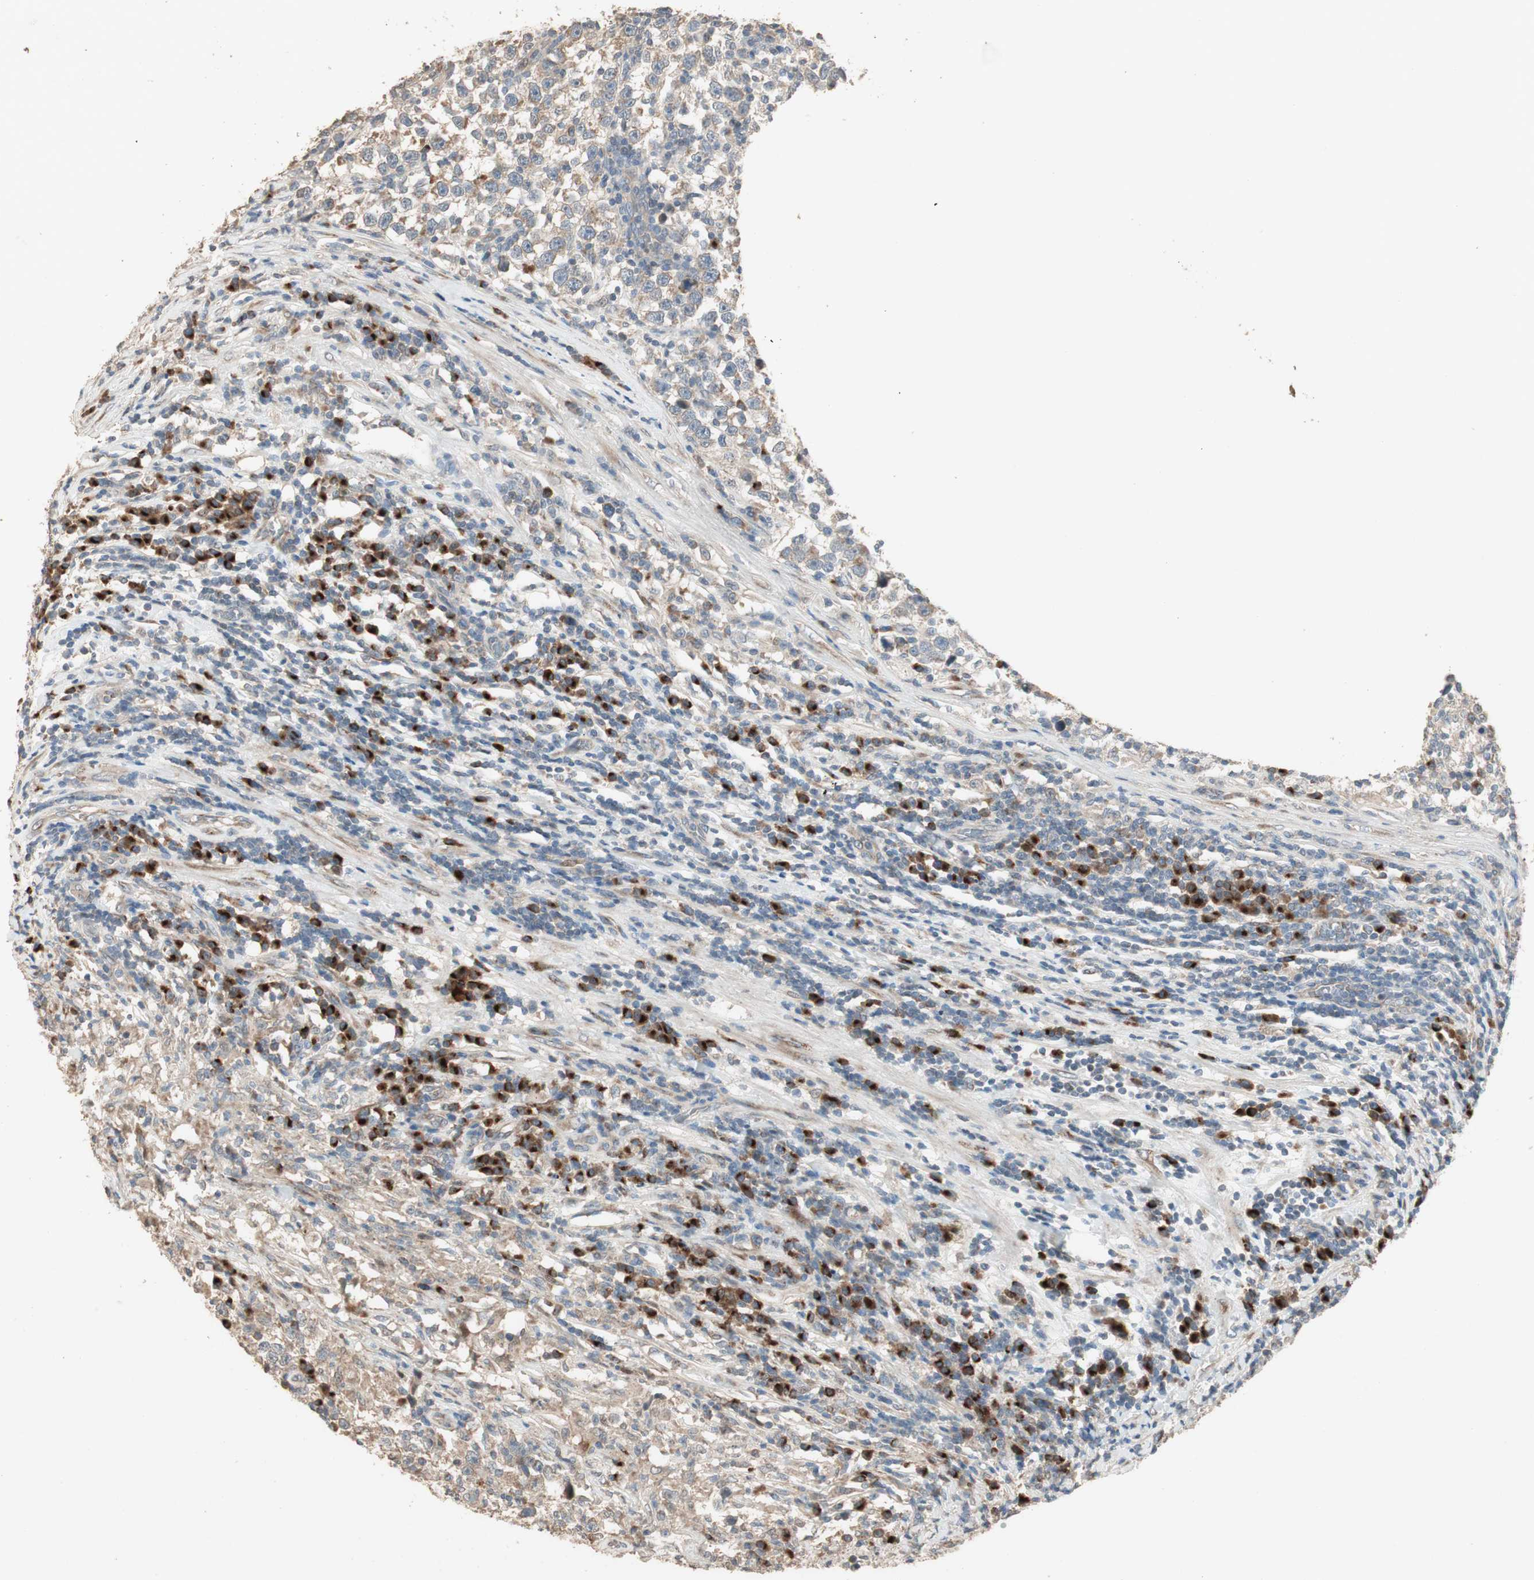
{"staining": {"intensity": "weak", "quantity": ">75%", "location": "cytoplasmic/membranous"}, "tissue": "testis cancer", "cell_type": "Tumor cells", "image_type": "cancer", "snomed": [{"axis": "morphology", "description": "Seminoma, NOS"}, {"axis": "topography", "description": "Testis"}], "caption": "Seminoma (testis) tissue demonstrates weak cytoplasmic/membranous positivity in about >75% of tumor cells, visualized by immunohistochemistry.", "gene": "RARRES1", "patient": {"sex": "male", "age": 43}}